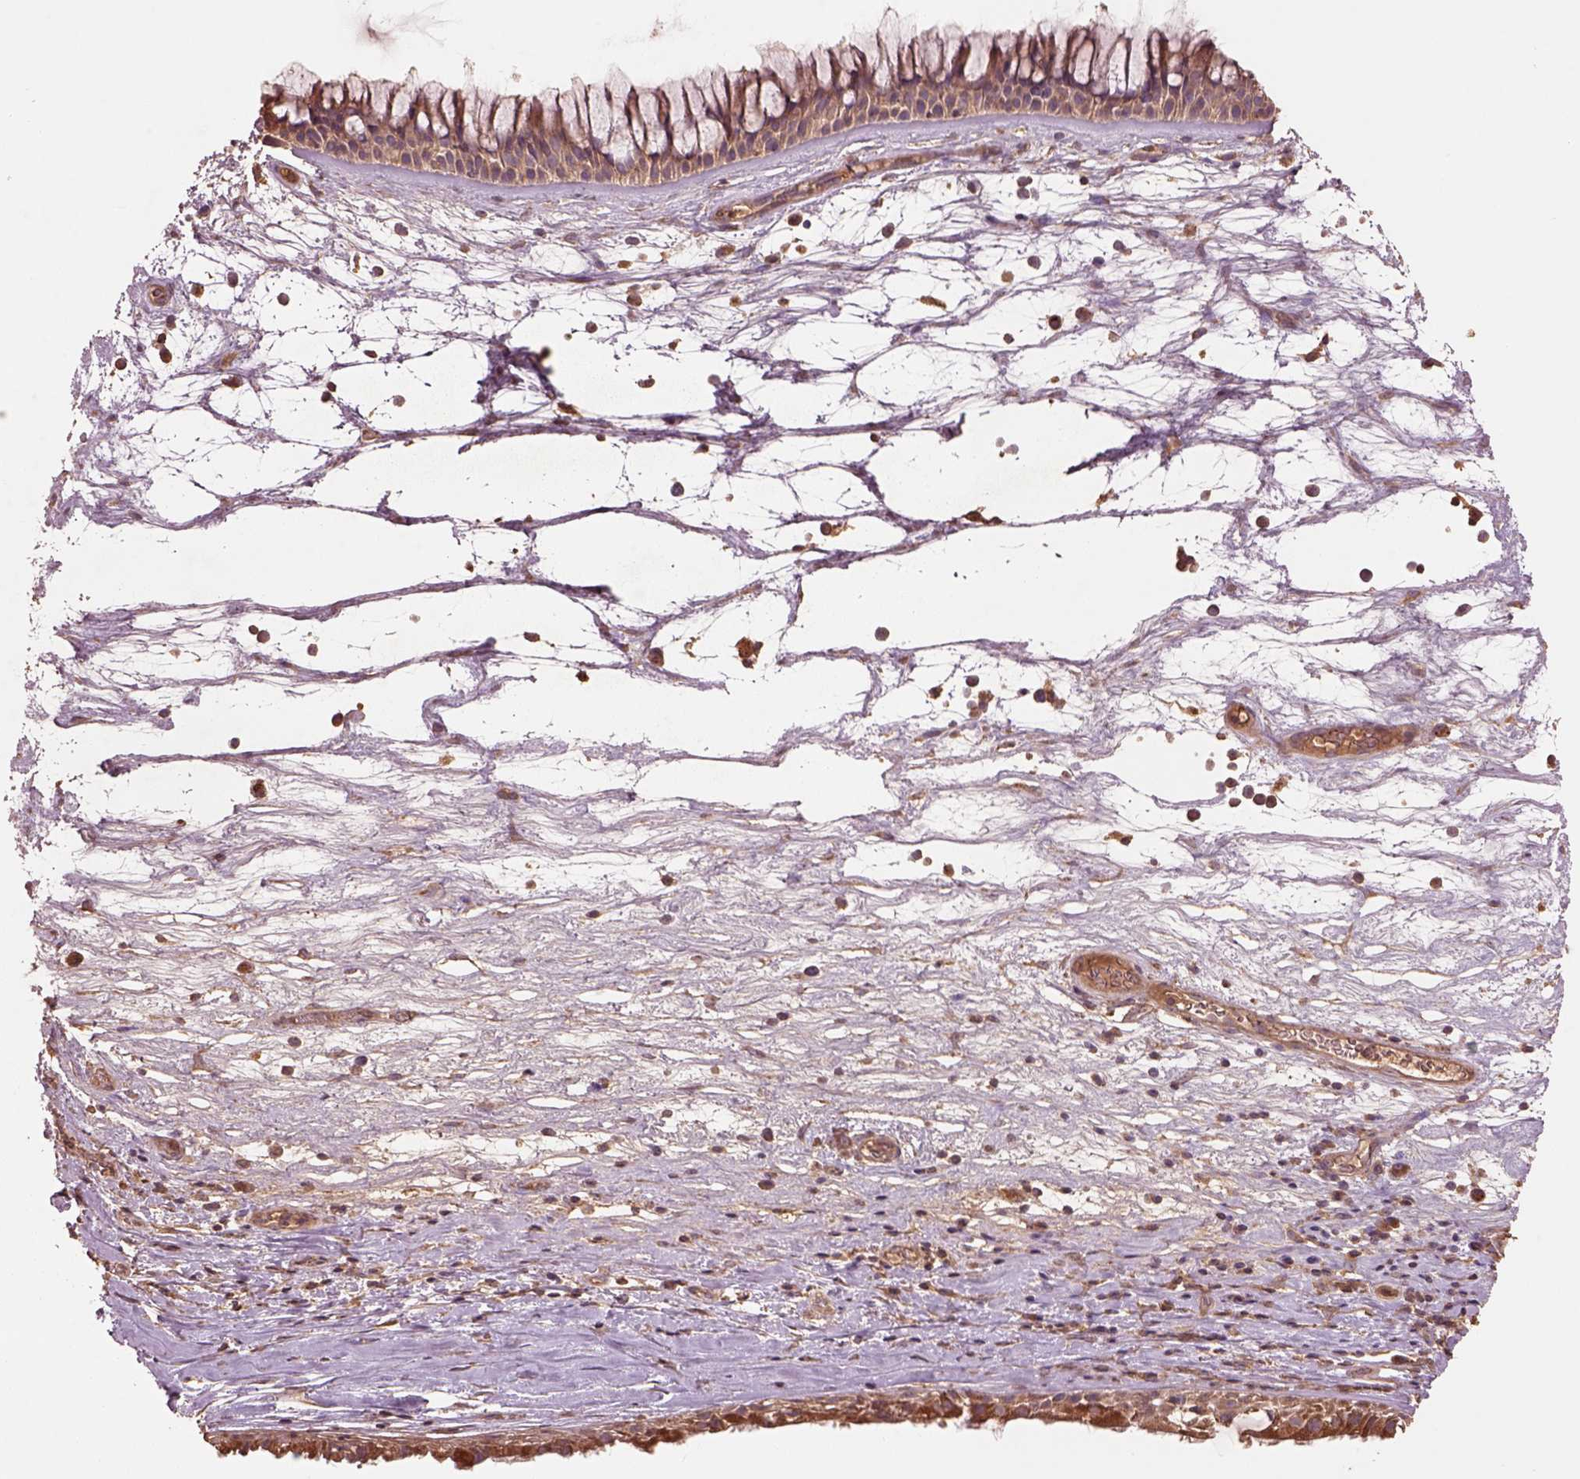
{"staining": {"intensity": "moderate", "quantity": ">75%", "location": "cytoplasmic/membranous"}, "tissue": "nasopharynx", "cell_type": "Respiratory epithelial cells", "image_type": "normal", "snomed": [{"axis": "morphology", "description": "Normal tissue, NOS"}, {"axis": "topography", "description": "Nasopharynx"}], "caption": "Protein expression by immunohistochemistry (IHC) reveals moderate cytoplasmic/membranous positivity in about >75% of respiratory epithelial cells in benign nasopharynx.", "gene": "TRADD", "patient": {"sex": "male", "age": 74}}